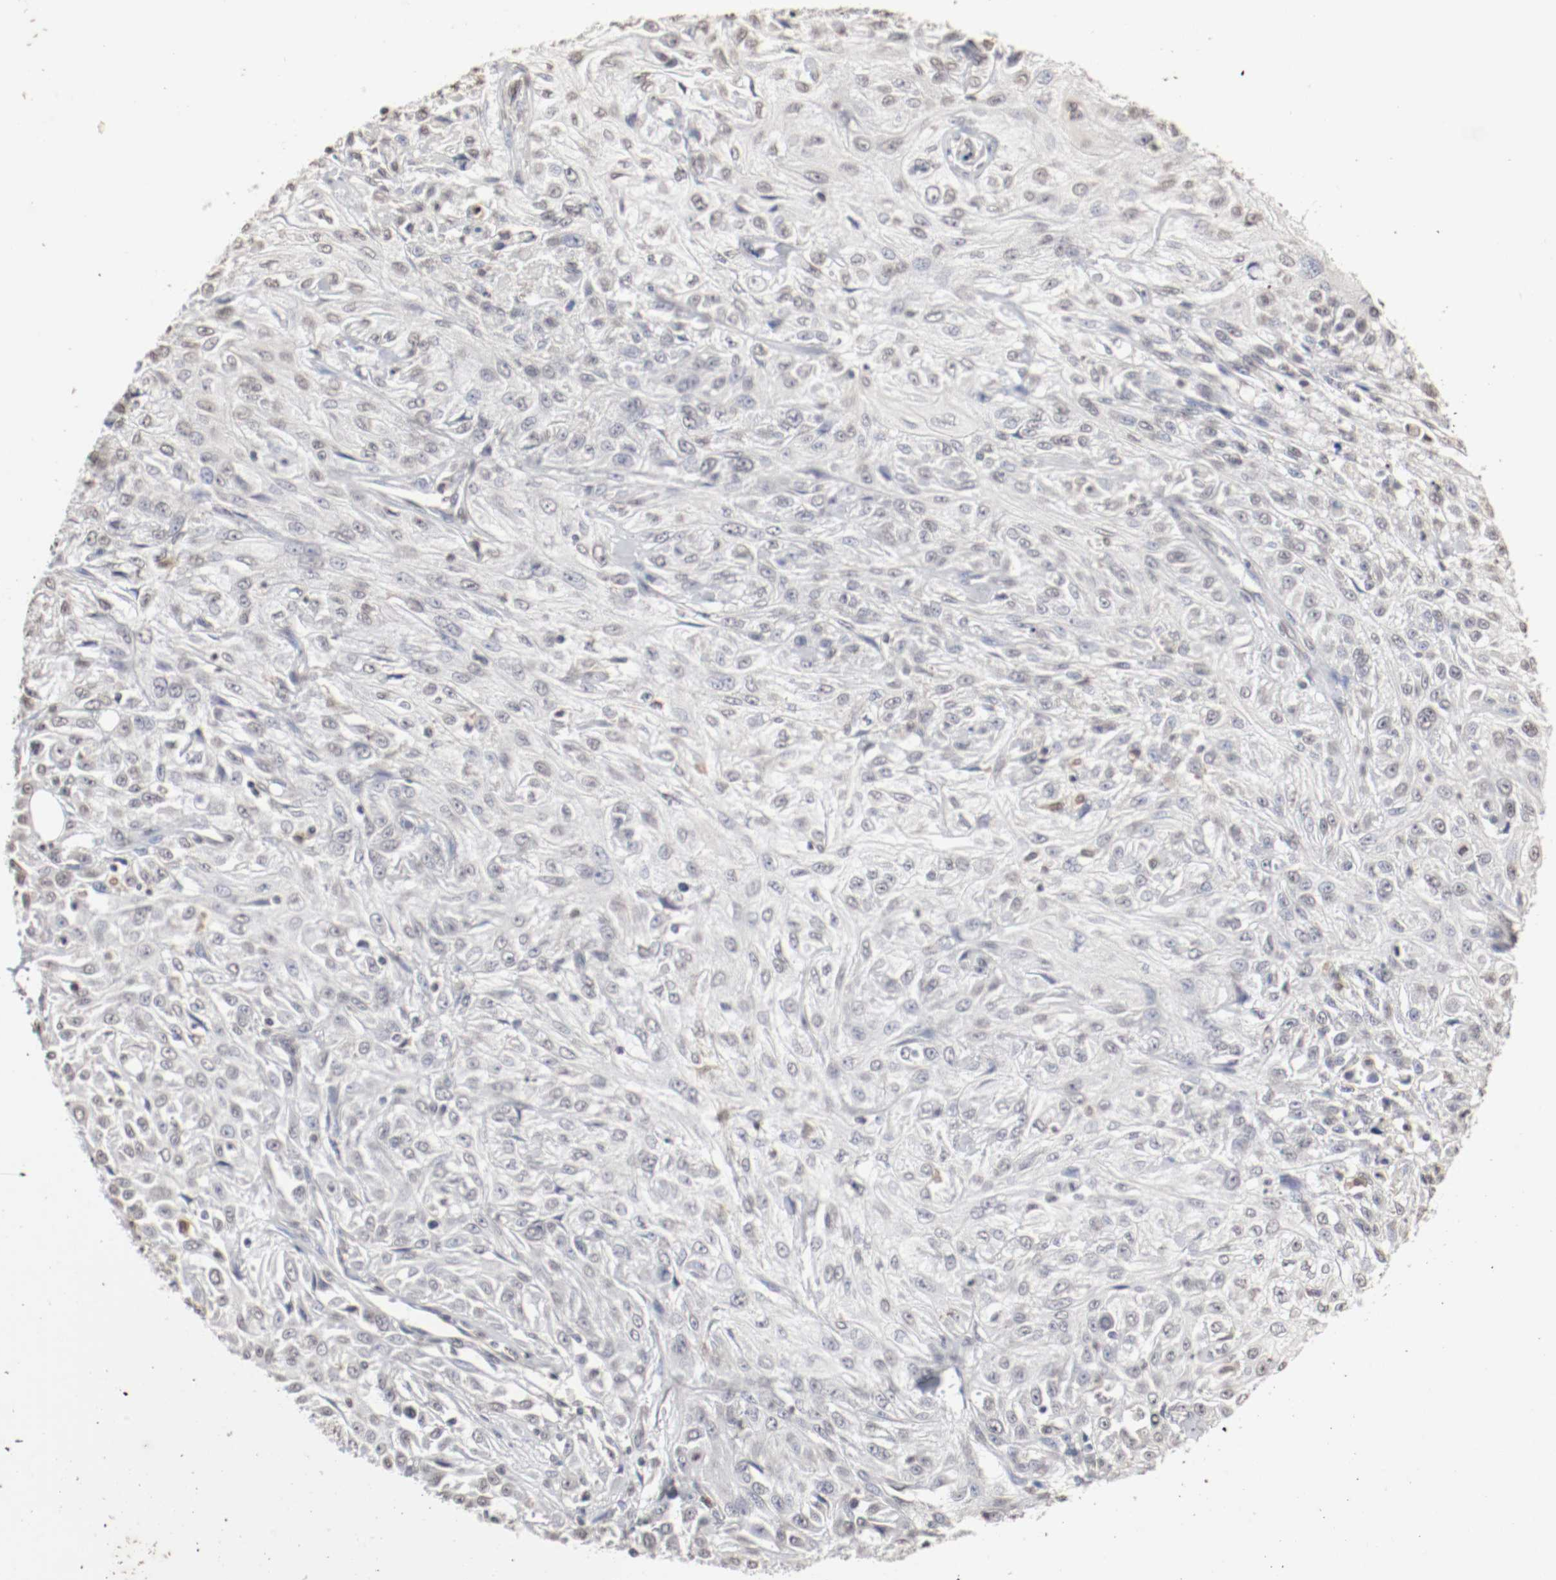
{"staining": {"intensity": "negative", "quantity": "none", "location": "none"}, "tissue": "skin cancer", "cell_type": "Tumor cells", "image_type": "cancer", "snomed": [{"axis": "morphology", "description": "Squamous cell carcinoma, NOS"}, {"axis": "topography", "description": "Skin"}], "caption": "There is no significant staining in tumor cells of skin cancer. The staining is performed using DAB brown chromogen with nuclei counter-stained in using hematoxylin.", "gene": "WASL", "patient": {"sex": "male", "age": 75}}